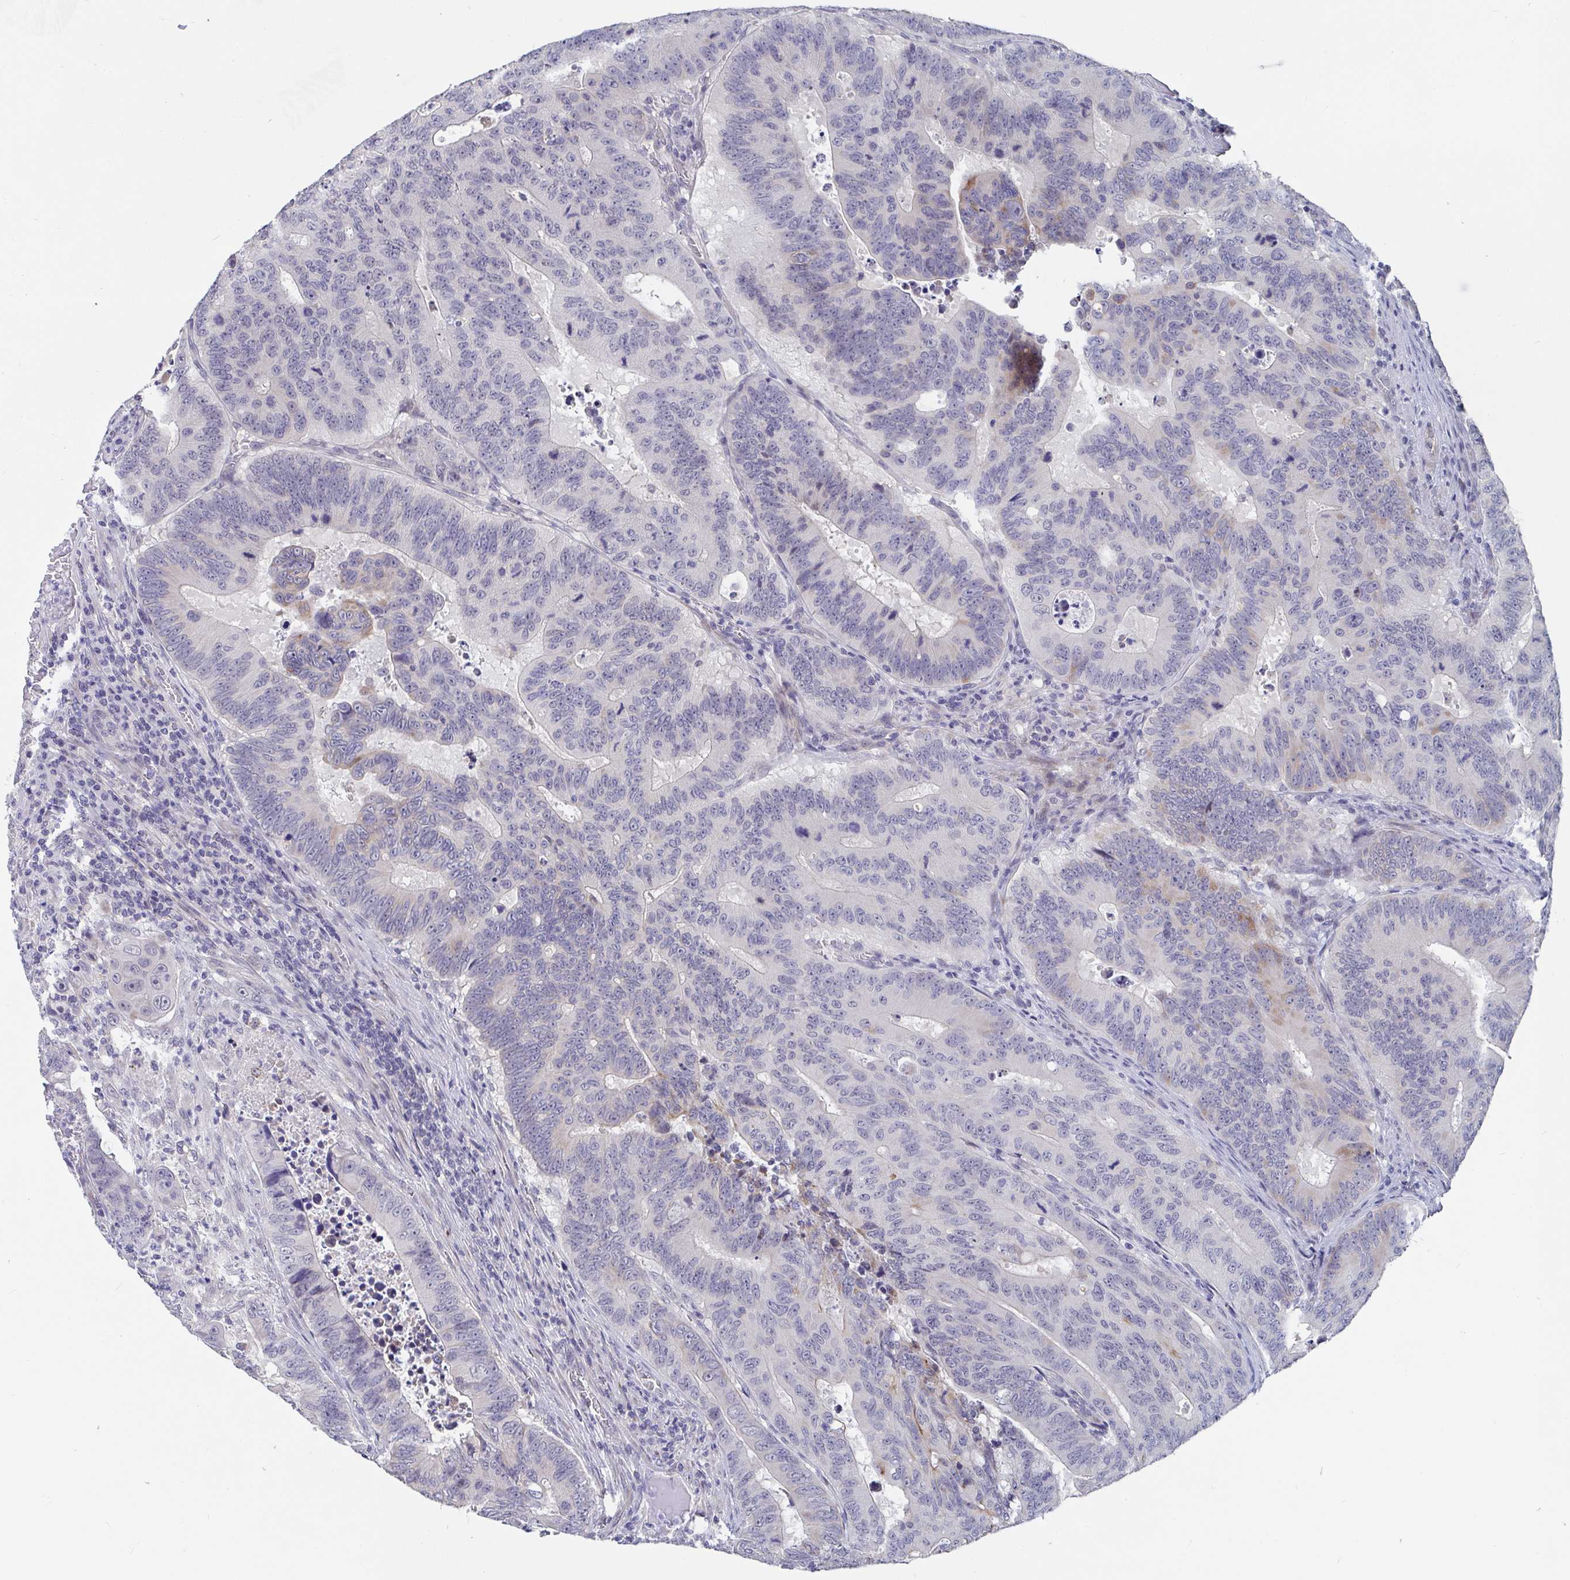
{"staining": {"intensity": "negative", "quantity": "none", "location": "none"}, "tissue": "colorectal cancer", "cell_type": "Tumor cells", "image_type": "cancer", "snomed": [{"axis": "morphology", "description": "Adenocarcinoma, NOS"}, {"axis": "topography", "description": "Colon"}], "caption": "Micrograph shows no protein expression in tumor cells of colorectal cancer (adenocarcinoma) tissue. The staining was performed using DAB (3,3'-diaminobenzidine) to visualize the protein expression in brown, while the nuclei were stained in blue with hematoxylin (Magnification: 20x).", "gene": "FAM156B", "patient": {"sex": "male", "age": 62}}